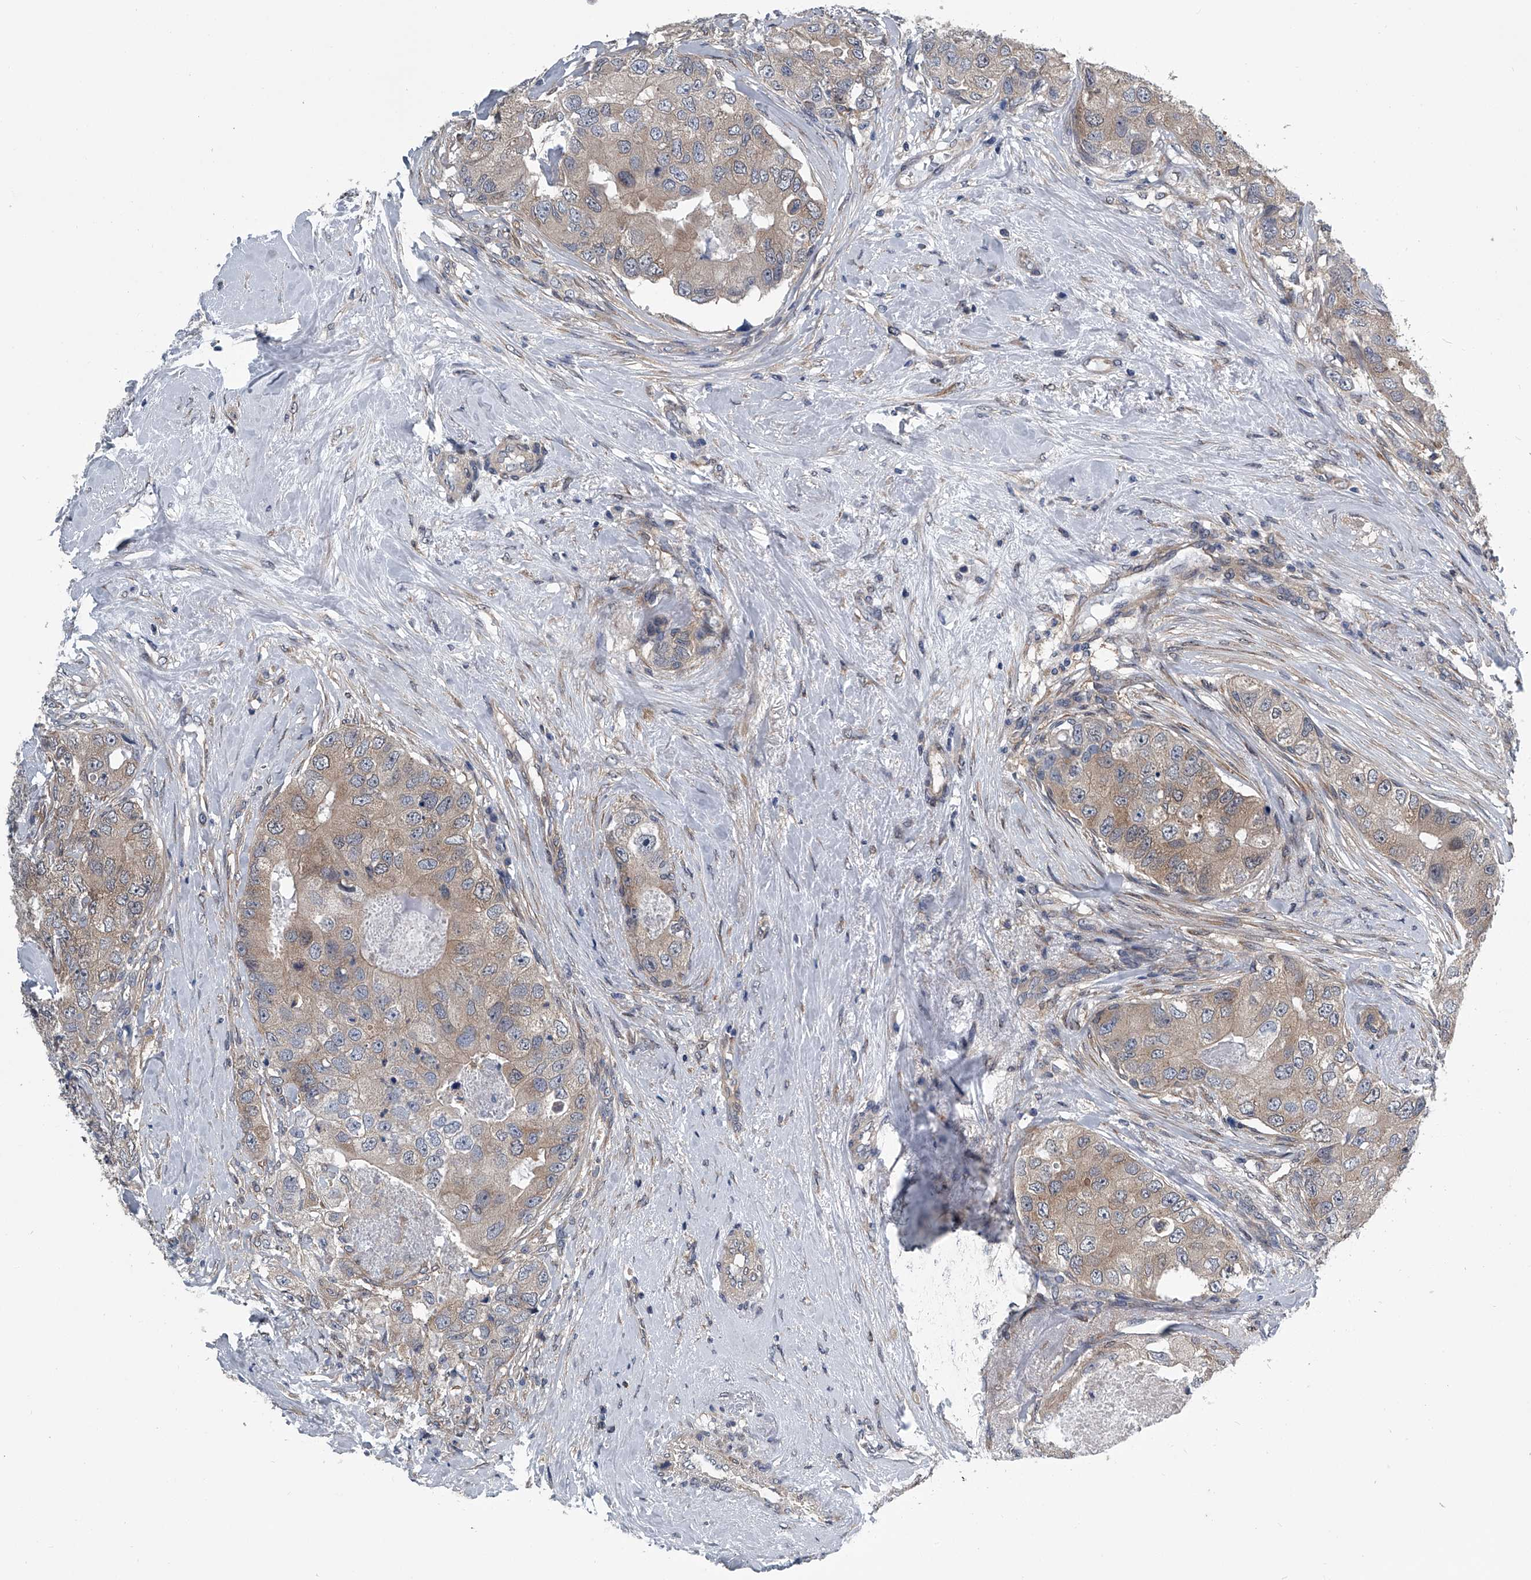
{"staining": {"intensity": "weak", "quantity": ">75%", "location": "cytoplasmic/membranous"}, "tissue": "breast cancer", "cell_type": "Tumor cells", "image_type": "cancer", "snomed": [{"axis": "morphology", "description": "Duct carcinoma"}, {"axis": "topography", "description": "Breast"}], "caption": "Weak cytoplasmic/membranous protein positivity is present in about >75% of tumor cells in breast cancer.", "gene": "PPP2R5D", "patient": {"sex": "female", "age": 62}}